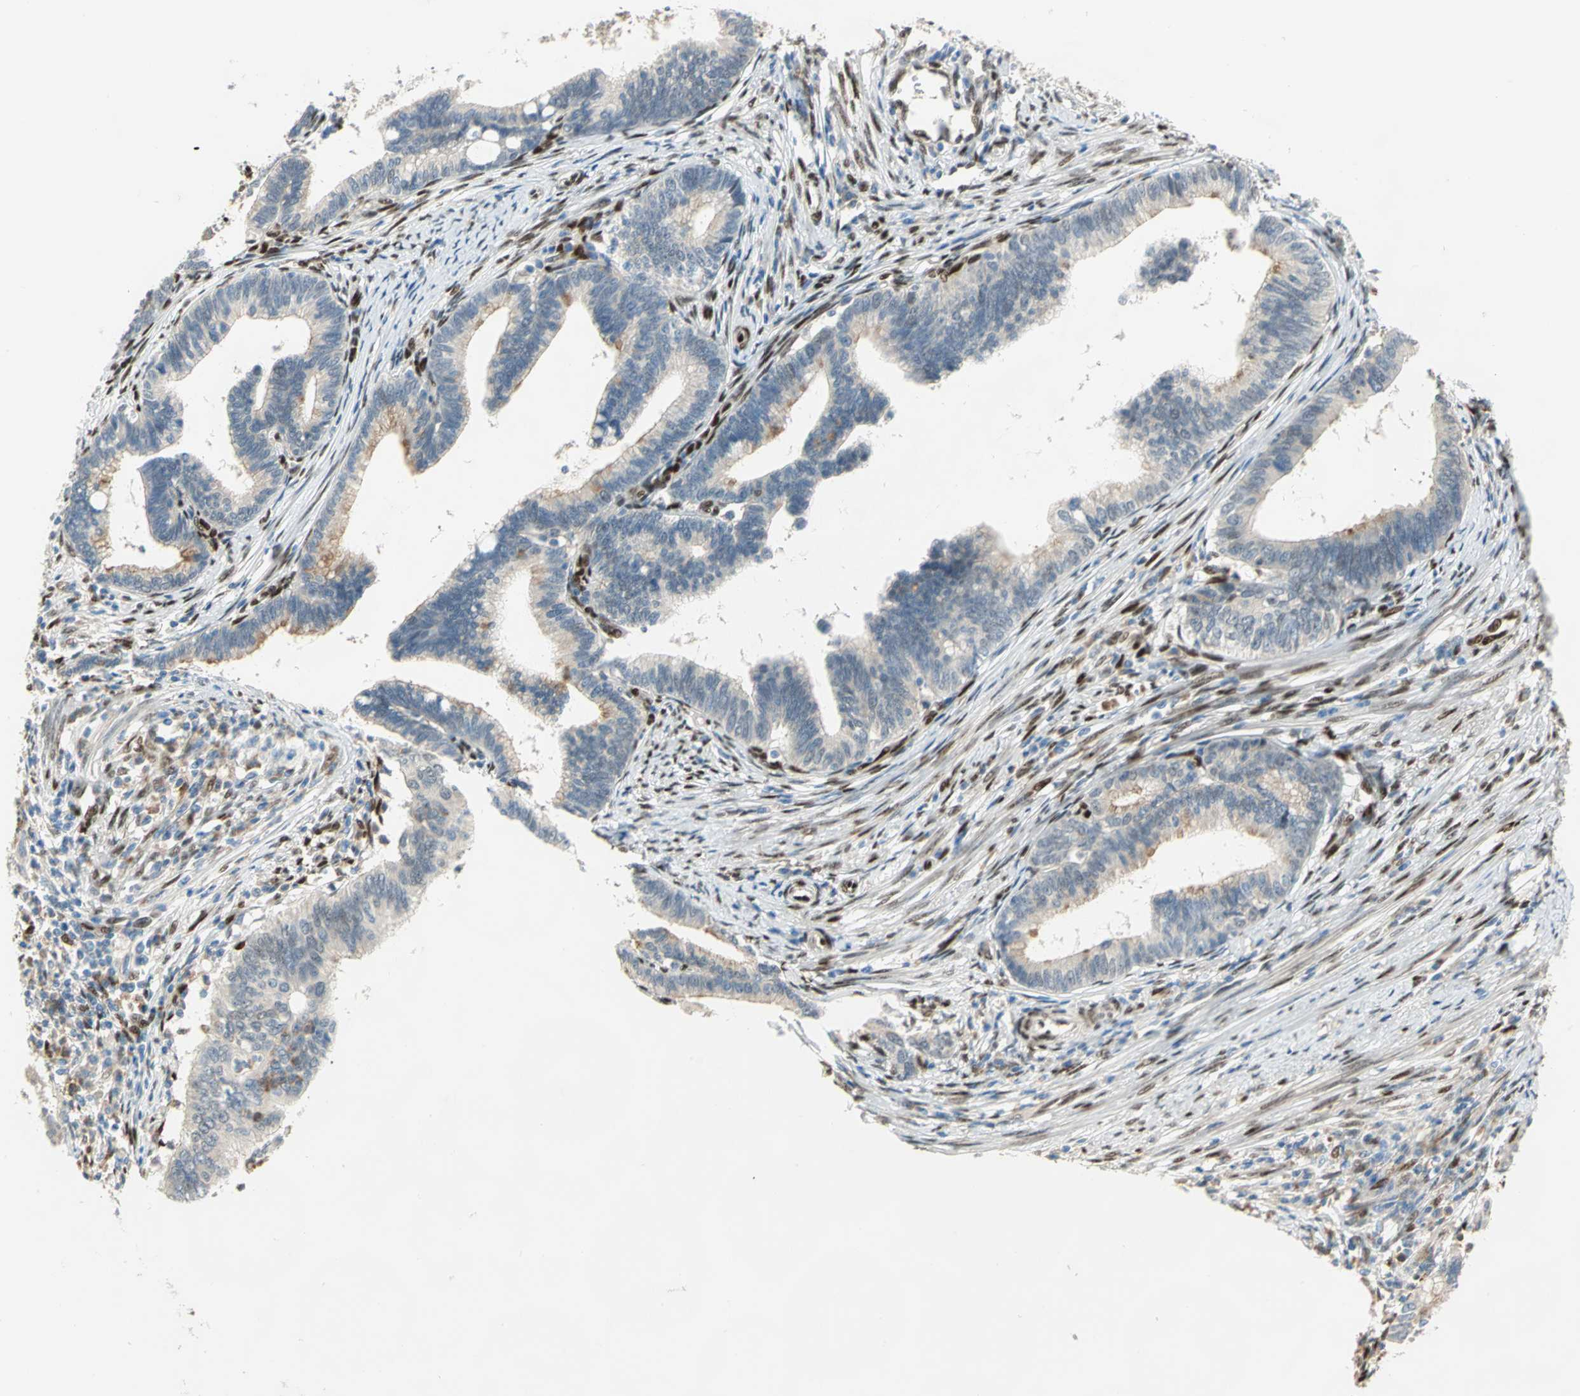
{"staining": {"intensity": "moderate", "quantity": "25%-75%", "location": "cytoplasmic/membranous"}, "tissue": "cervical cancer", "cell_type": "Tumor cells", "image_type": "cancer", "snomed": [{"axis": "morphology", "description": "Adenocarcinoma, NOS"}, {"axis": "topography", "description": "Cervix"}], "caption": "Immunohistochemical staining of human adenocarcinoma (cervical) displays medium levels of moderate cytoplasmic/membranous positivity in approximately 25%-75% of tumor cells.", "gene": "RBFOX2", "patient": {"sex": "female", "age": 36}}